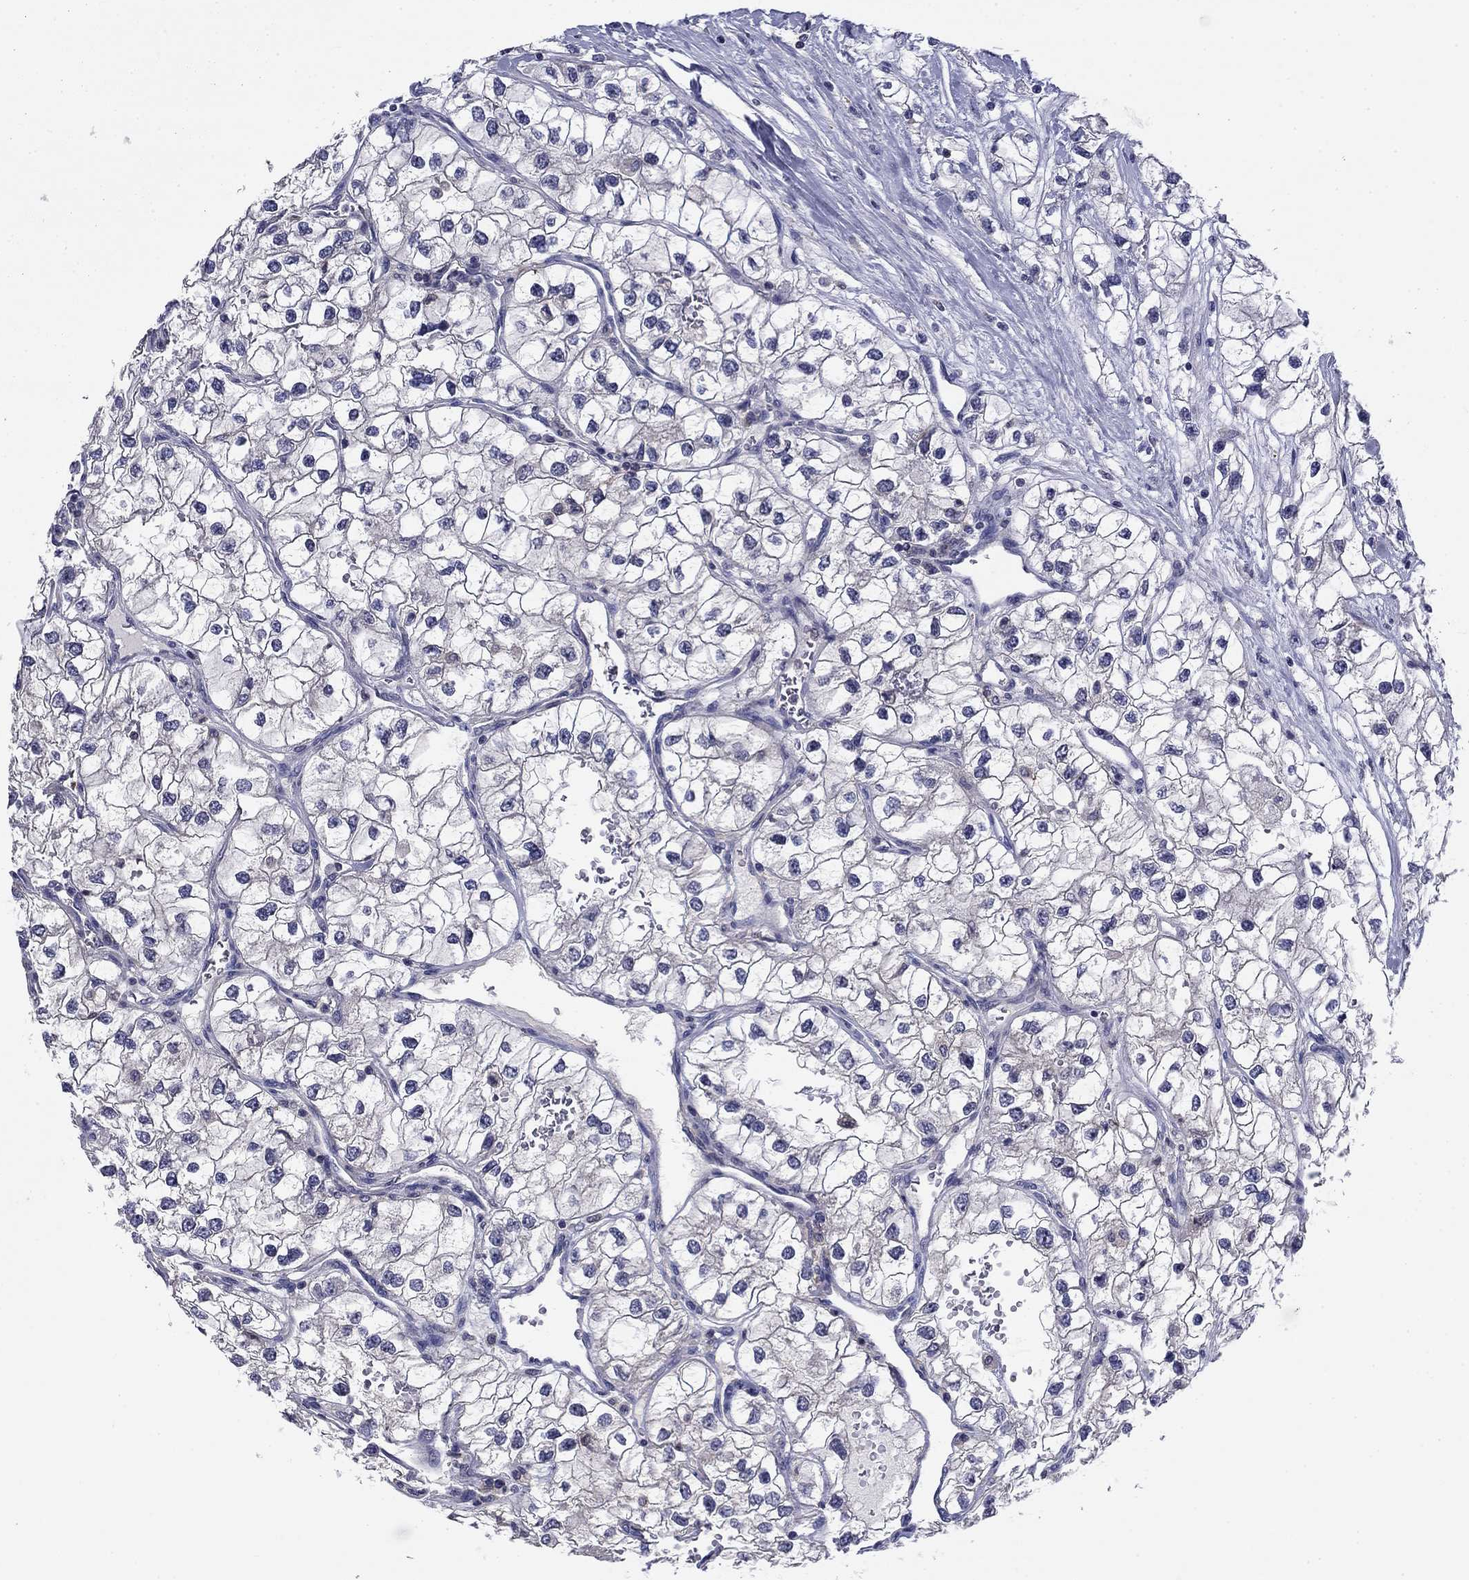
{"staining": {"intensity": "negative", "quantity": "none", "location": "none"}, "tissue": "renal cancer", "cell_type": "Tumor cells", "image_type": "cancer", "snomed": [{"axis": "morphology", "description": "Adenocarcinoma, NOS"}, {"axis": "topography", "description": "Kidney"}], "caption": "Adenocarcinoma (renal) was stained to show a protein in brown. There is no significant positivity in tumor cells. (DAB IHC with hematoxylin counter stain).", "gene": "POU2F2", "patient": {"sex": "male", "age": 59}}